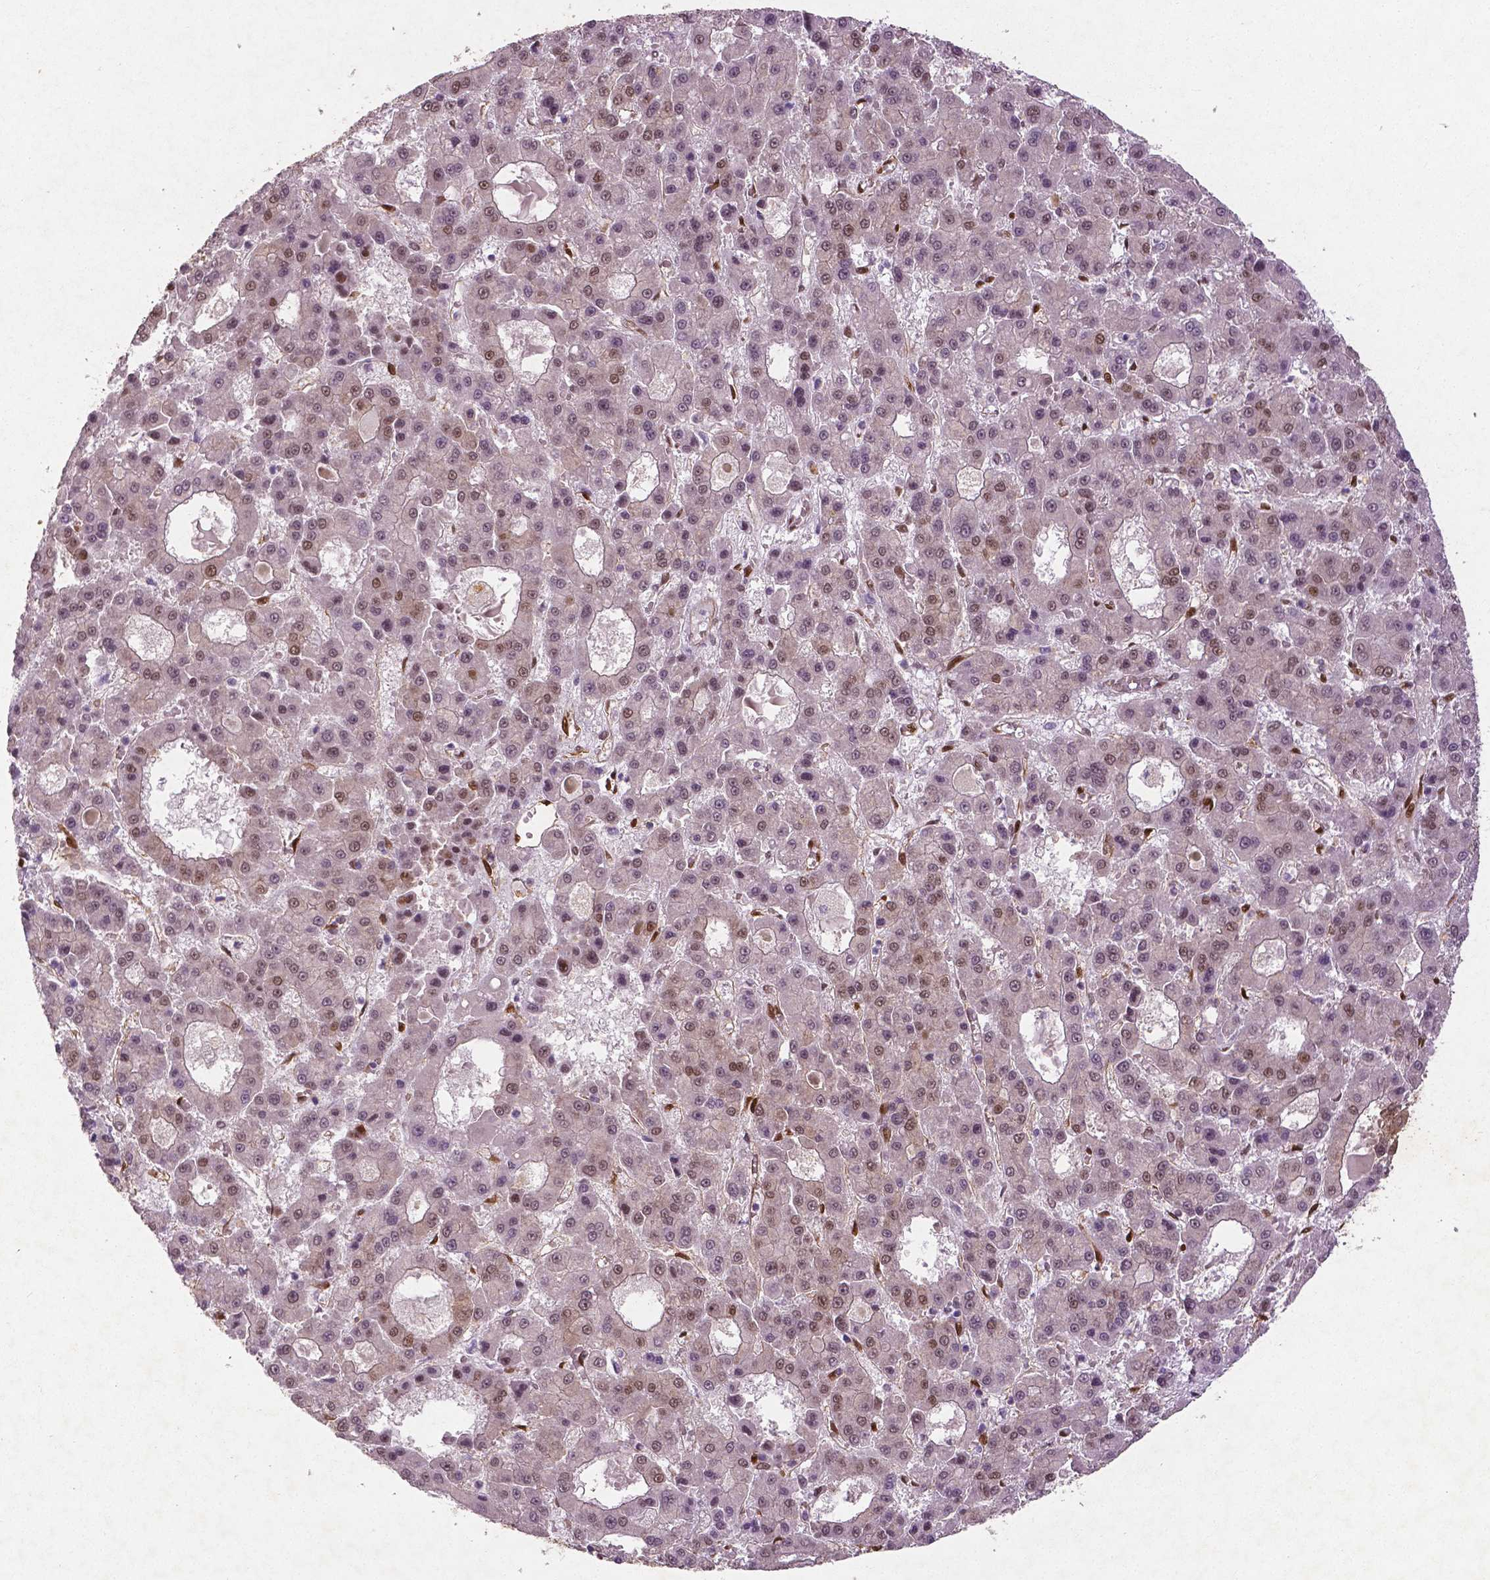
{"staining": {"intensity": "moderate", "quantity": "<25%", "location": "cytoplasmic/membranous,nuclear"}, "tissue": "liver cancer", "cell_type": "Tumor cells", "image_type": "cancer", "snomed": [{"axis": "morphology", "description": "Carcinoma, Hepatocellular, NOS"}, {"axis": "topography", "description": "Liver"}], "caption": "Immunohistochemical staining of human hepatocellular carcinoma (liver) demonstrates low levels of moderate cytoplasmic/membranous and nuclear protein staining in about <25% of tumor cells.", "gene": "WWTR1", "patient": {"sex": "male", "age": 70}}